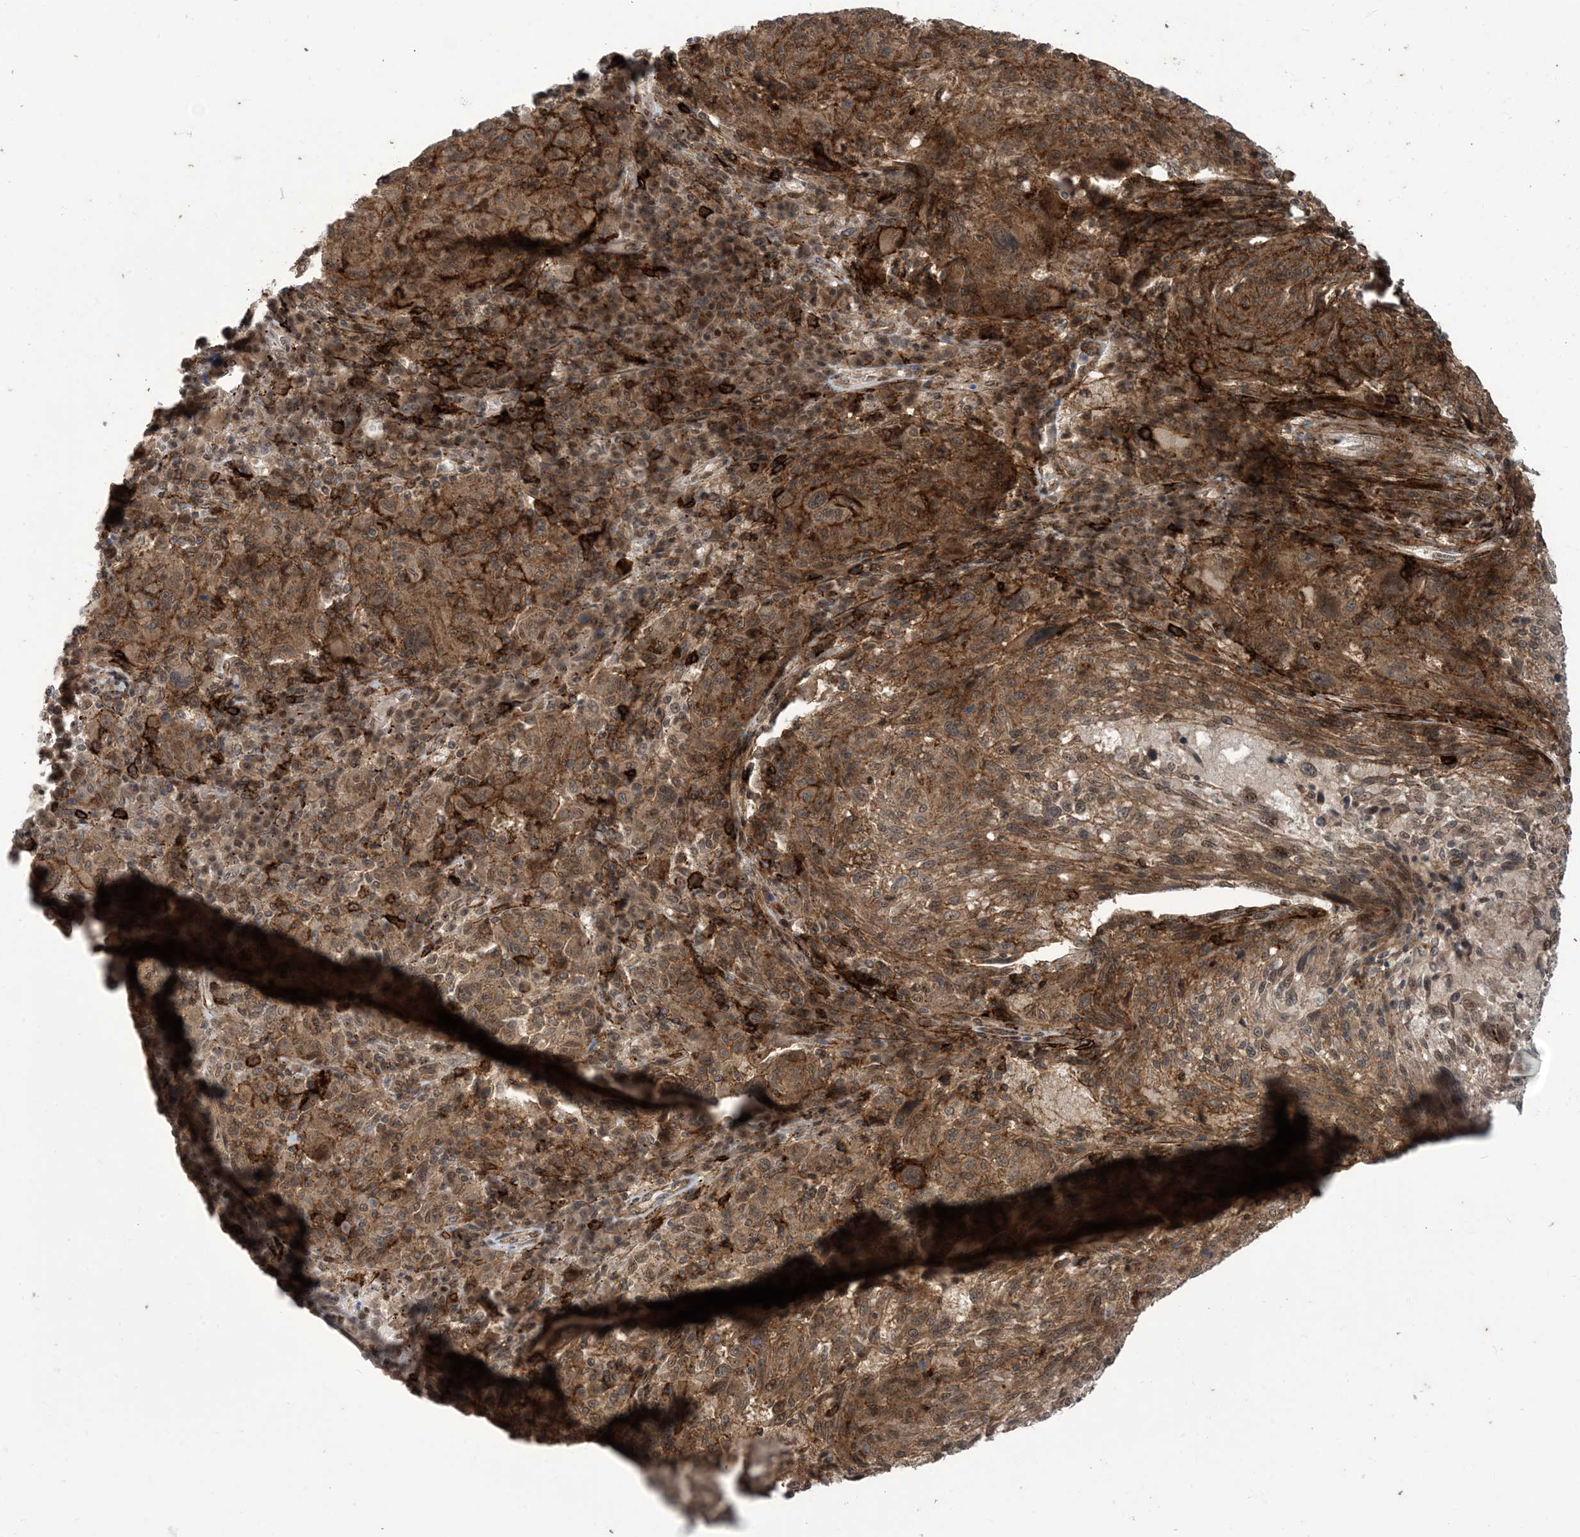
{"staining": {"intensity": "moderate", "quantity": ">75%", "location": "cytoplasmic/membranous,nuclear"}, "tissue": "melanoma", "cell_type": "Tumor cells", "image_type": "cancer", "snomed": [{"axis": "morphology", "description": "Malignant melanoma, NOS"}, {"axis": "topography", "description": "Skin"}], "caption": "IHC photomicrograph of neoplastic tissue: human malignant melanoma stained using immunohistochemistry (IHC) shows medium levels of moderate protein expression localized specifically in the cytoplasmic/membranous and nuclear of tumor cells, appearing as a cytoplasmic/membranous and nuclear brown color.", "gene": "LAGE3", "patient": {"sex": "male", "age": 53}}